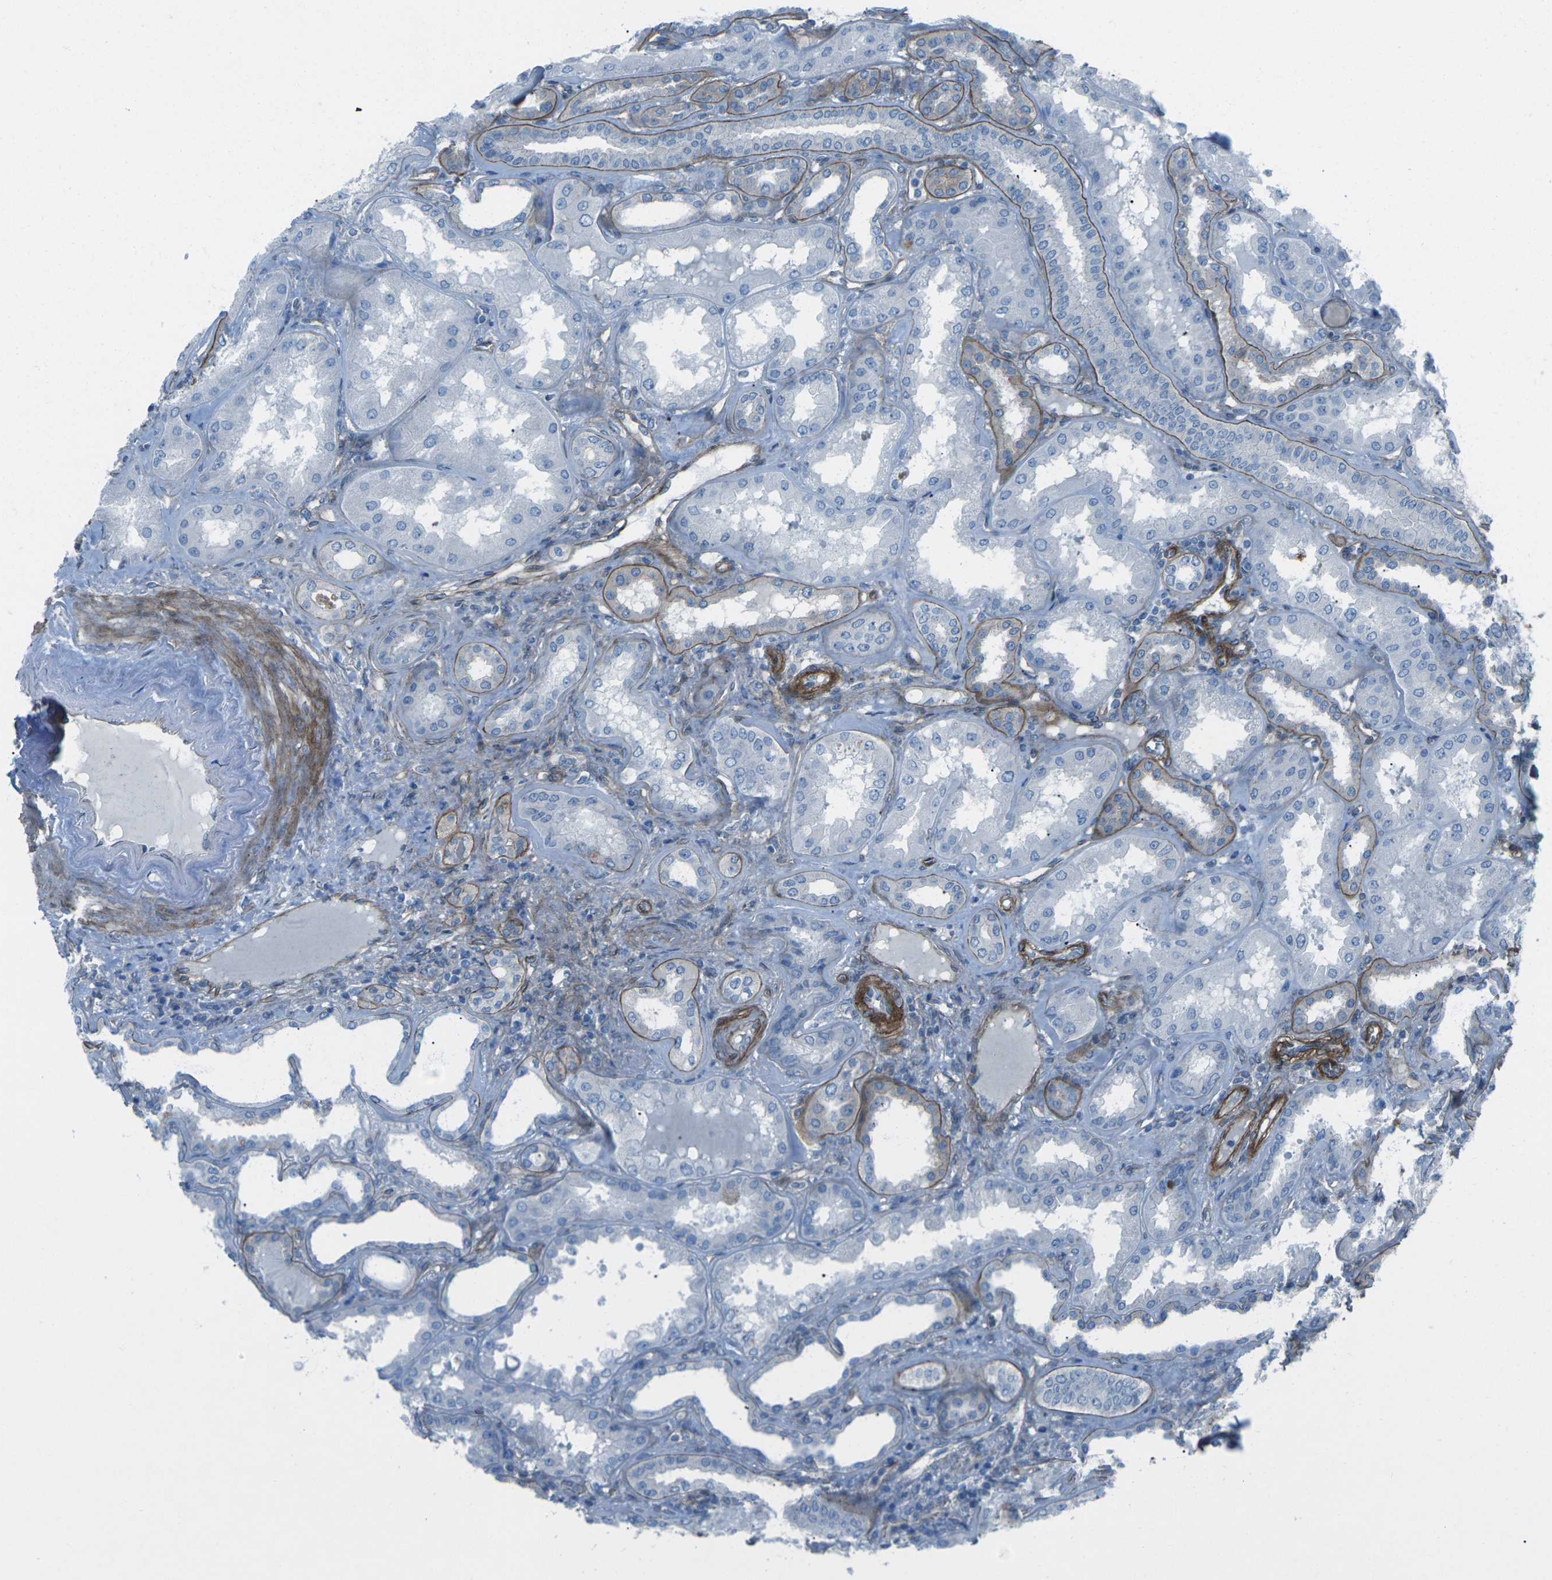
{"staining": {"intensity": "strong", "quantity": "25%-75%", "location": "cytoplasmic/membranous"}, "tissue": "kidney", "cell_type": "Cells in glomeruli", "image_type": "normal", "snomed": [{"axis": "morphology", "description": "Normal tissue, NOS"}, {"axis": "topography", "description": "Kidney"}], "caption": "High-power microscopy captured an immunohistochemistry (IHC) micrograph of normal kidney, revealing strong cytoplasmic/membranous positivity in approximately 25%-75% of cells in glomeruli.", "gene": "UTRN", "patient": {"sex": "female", "age": 56}}